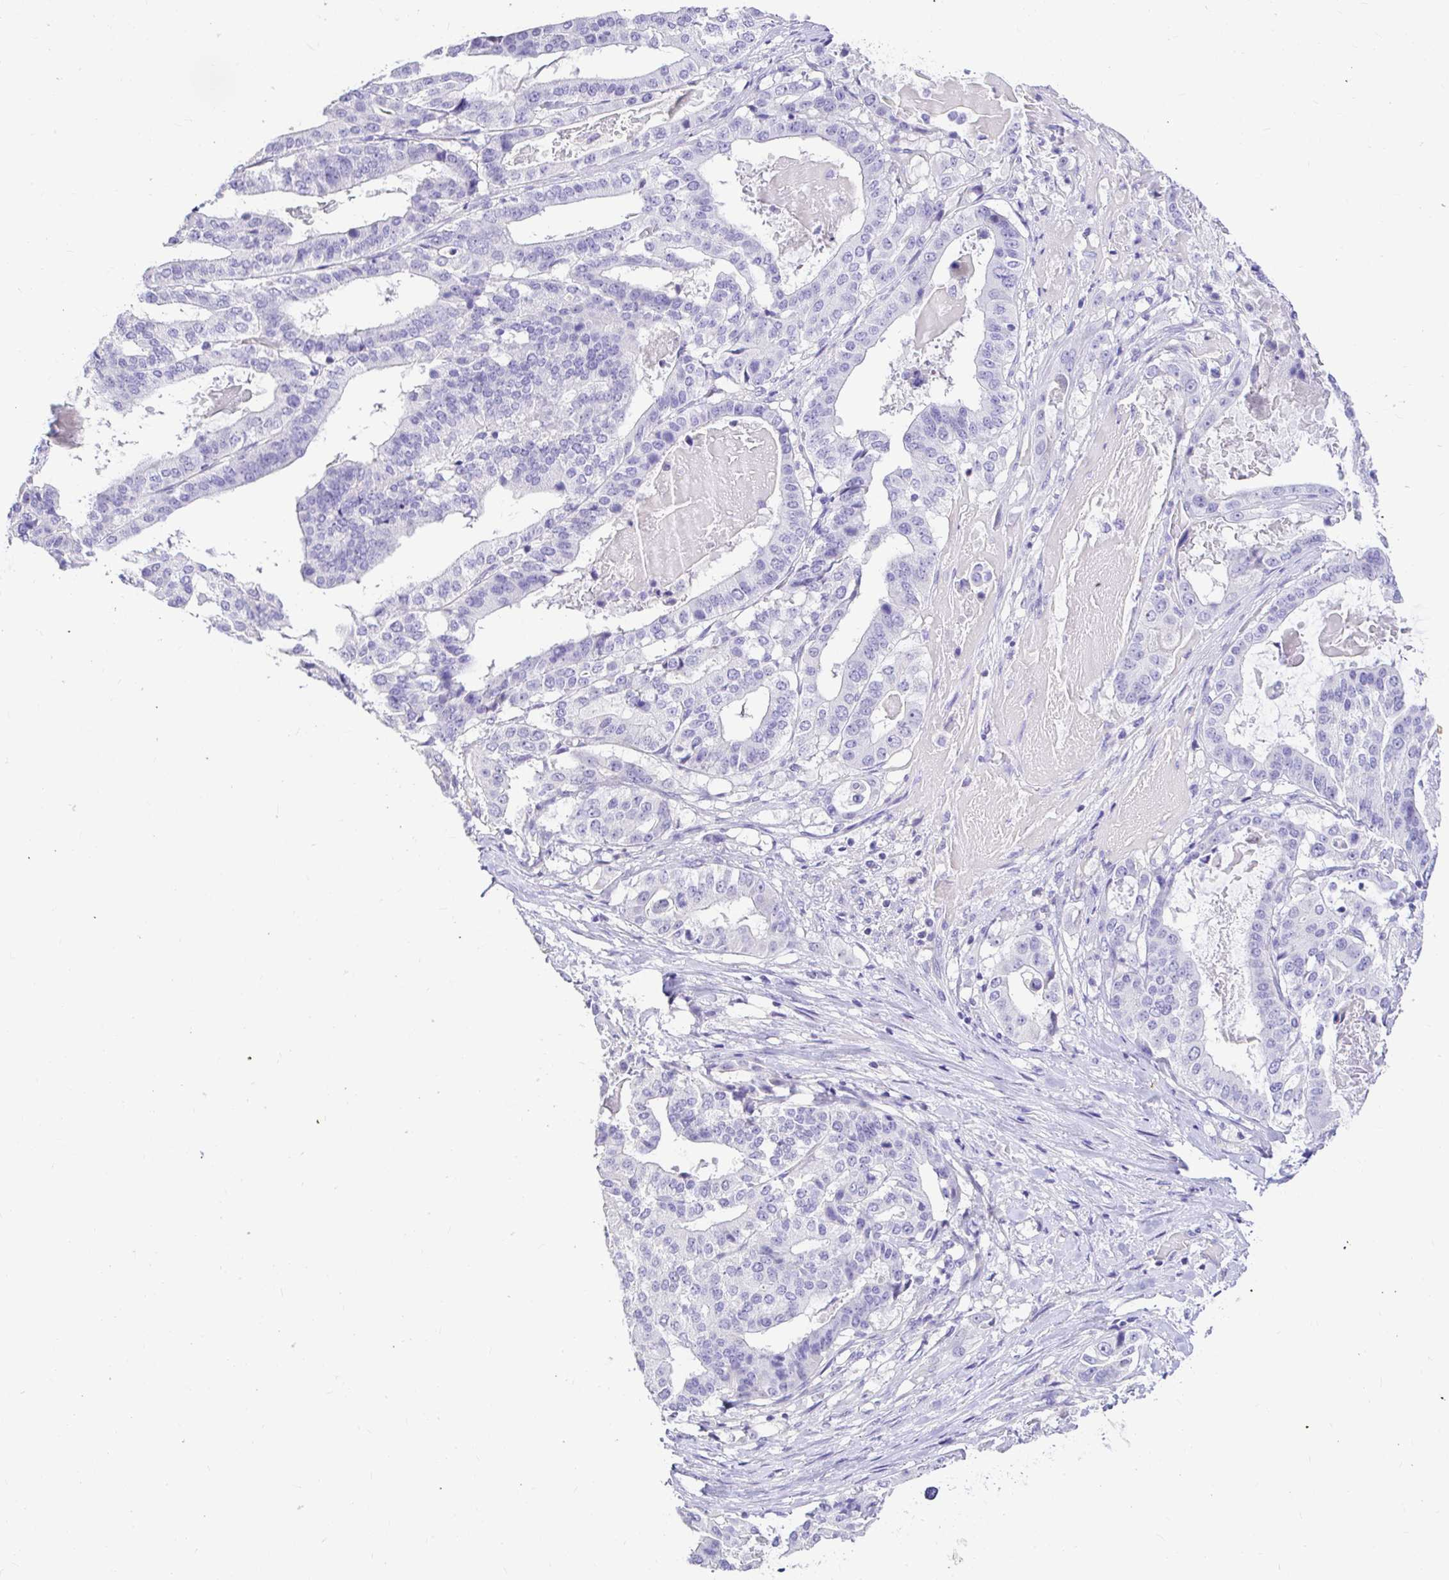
{"staining": {"intensity": "negative", "quantity": "none", "location": "none"}, "tissue": "stomach cancer", "cell_type": "Tumor cells", "image_type": "cancer", "snomed": [{"axis": "morphology", "description": "Adenocarcinoma, NOS"}, {"axis": "topography", "description": "Stomach"}], "caption": "The immunohistochemistry image has no significant expression in tumor cells of stomach adenocarcinoma tissue.", "gene": "CDO1", "patient": {"sex": "male", "age": 48}}